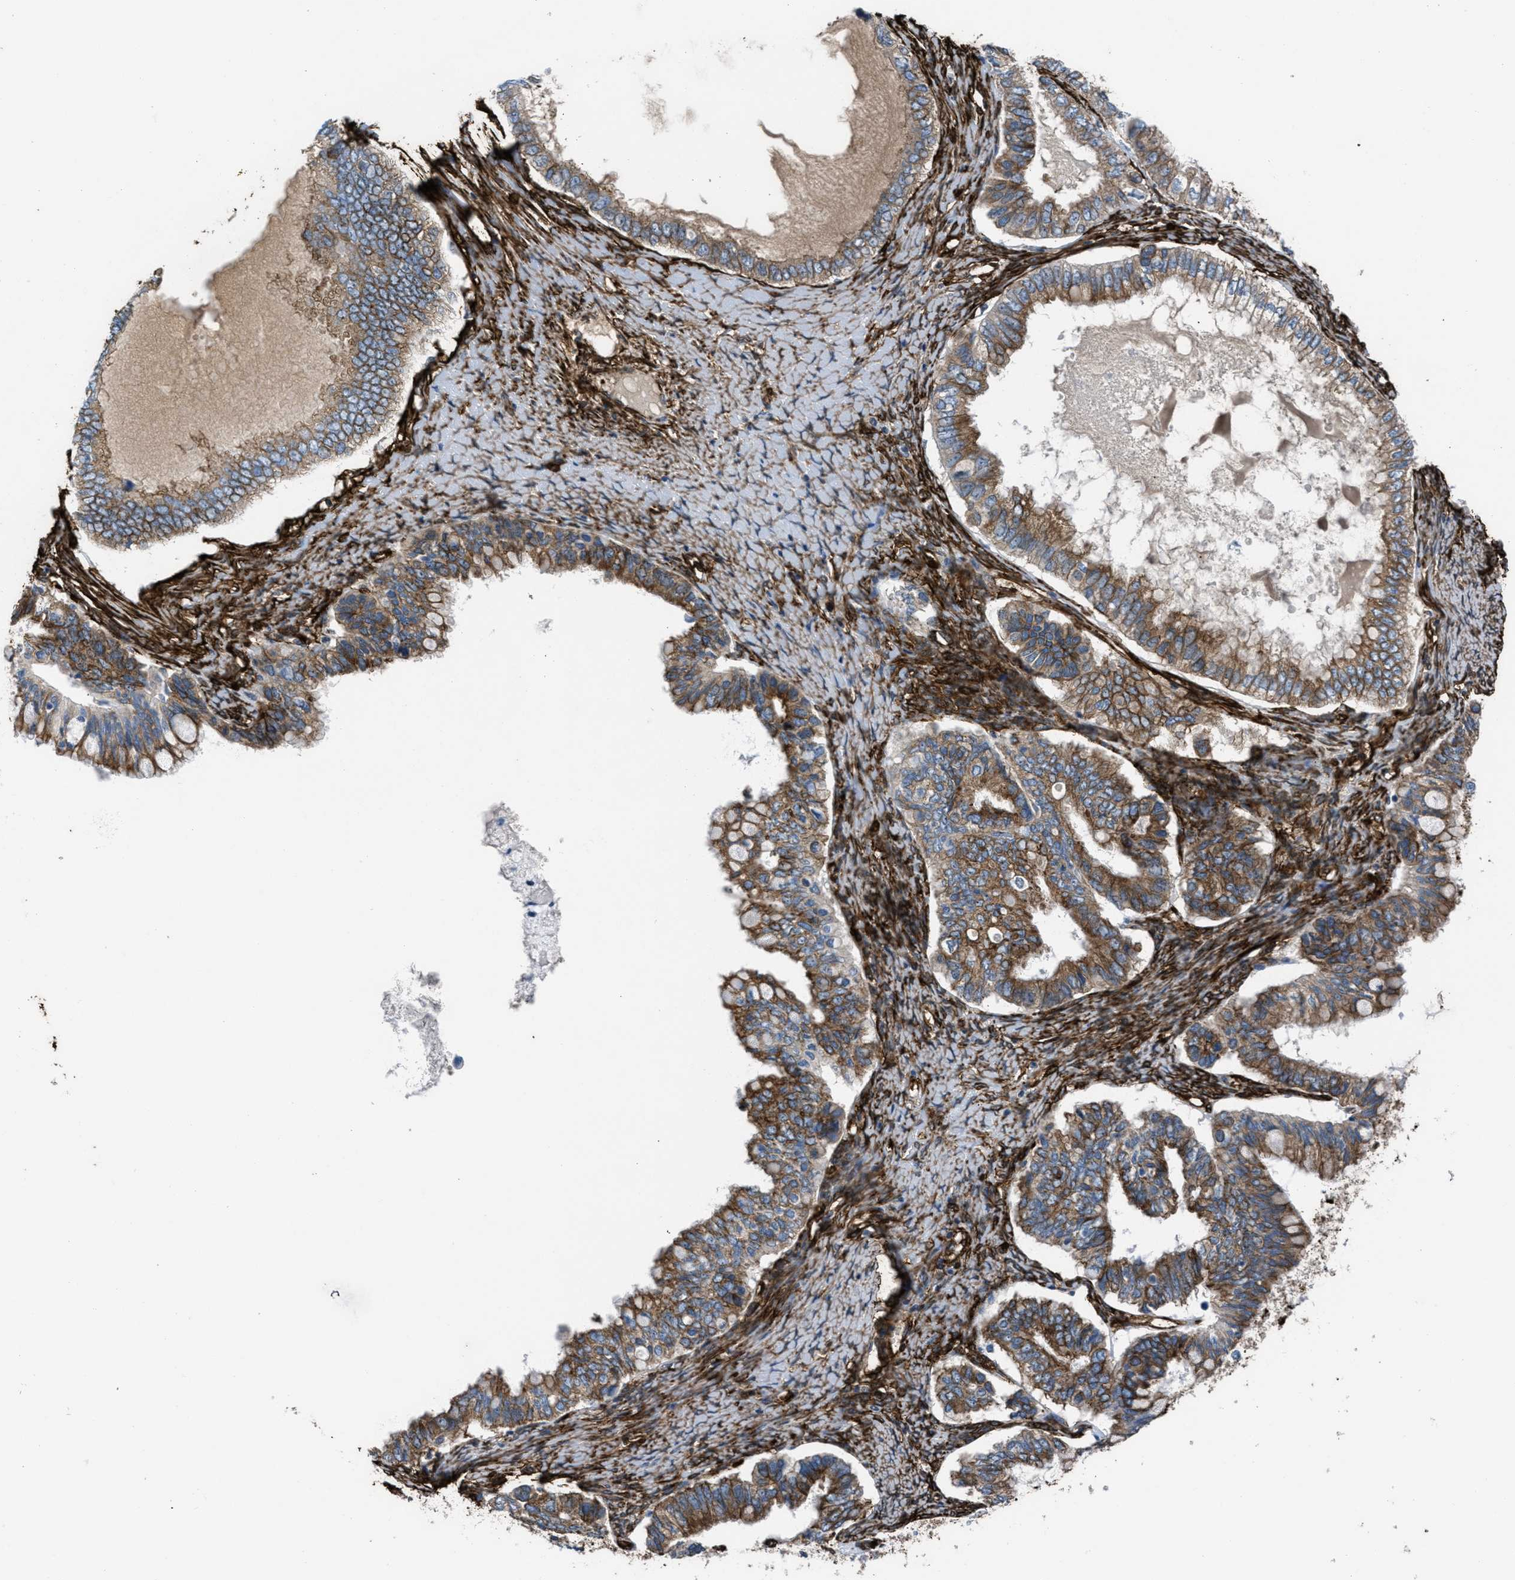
{"staining": {"intensity": "moderate", "quantity": ">75%", "location": "cytoplasmic/membranous"}, "tissue": "ovarian cancer", "cell_type": "Tumor cells", "image_type": "cancer", "snomed": [{"axis": "morphology", "description": "Cystadenocarcinoma, mucinous, NOS"}, {"axis": "topography", "description": "Ovary"}], "caption": "Protein positivity by IHC exhibits moderate cytoplasmic/membranous expression in about >75% of tumor cells in ovarian cancer (mucinous cystadenocarcinoma).", "gene": "CALD1", "patient": {"sex": "female", "age": 80}}